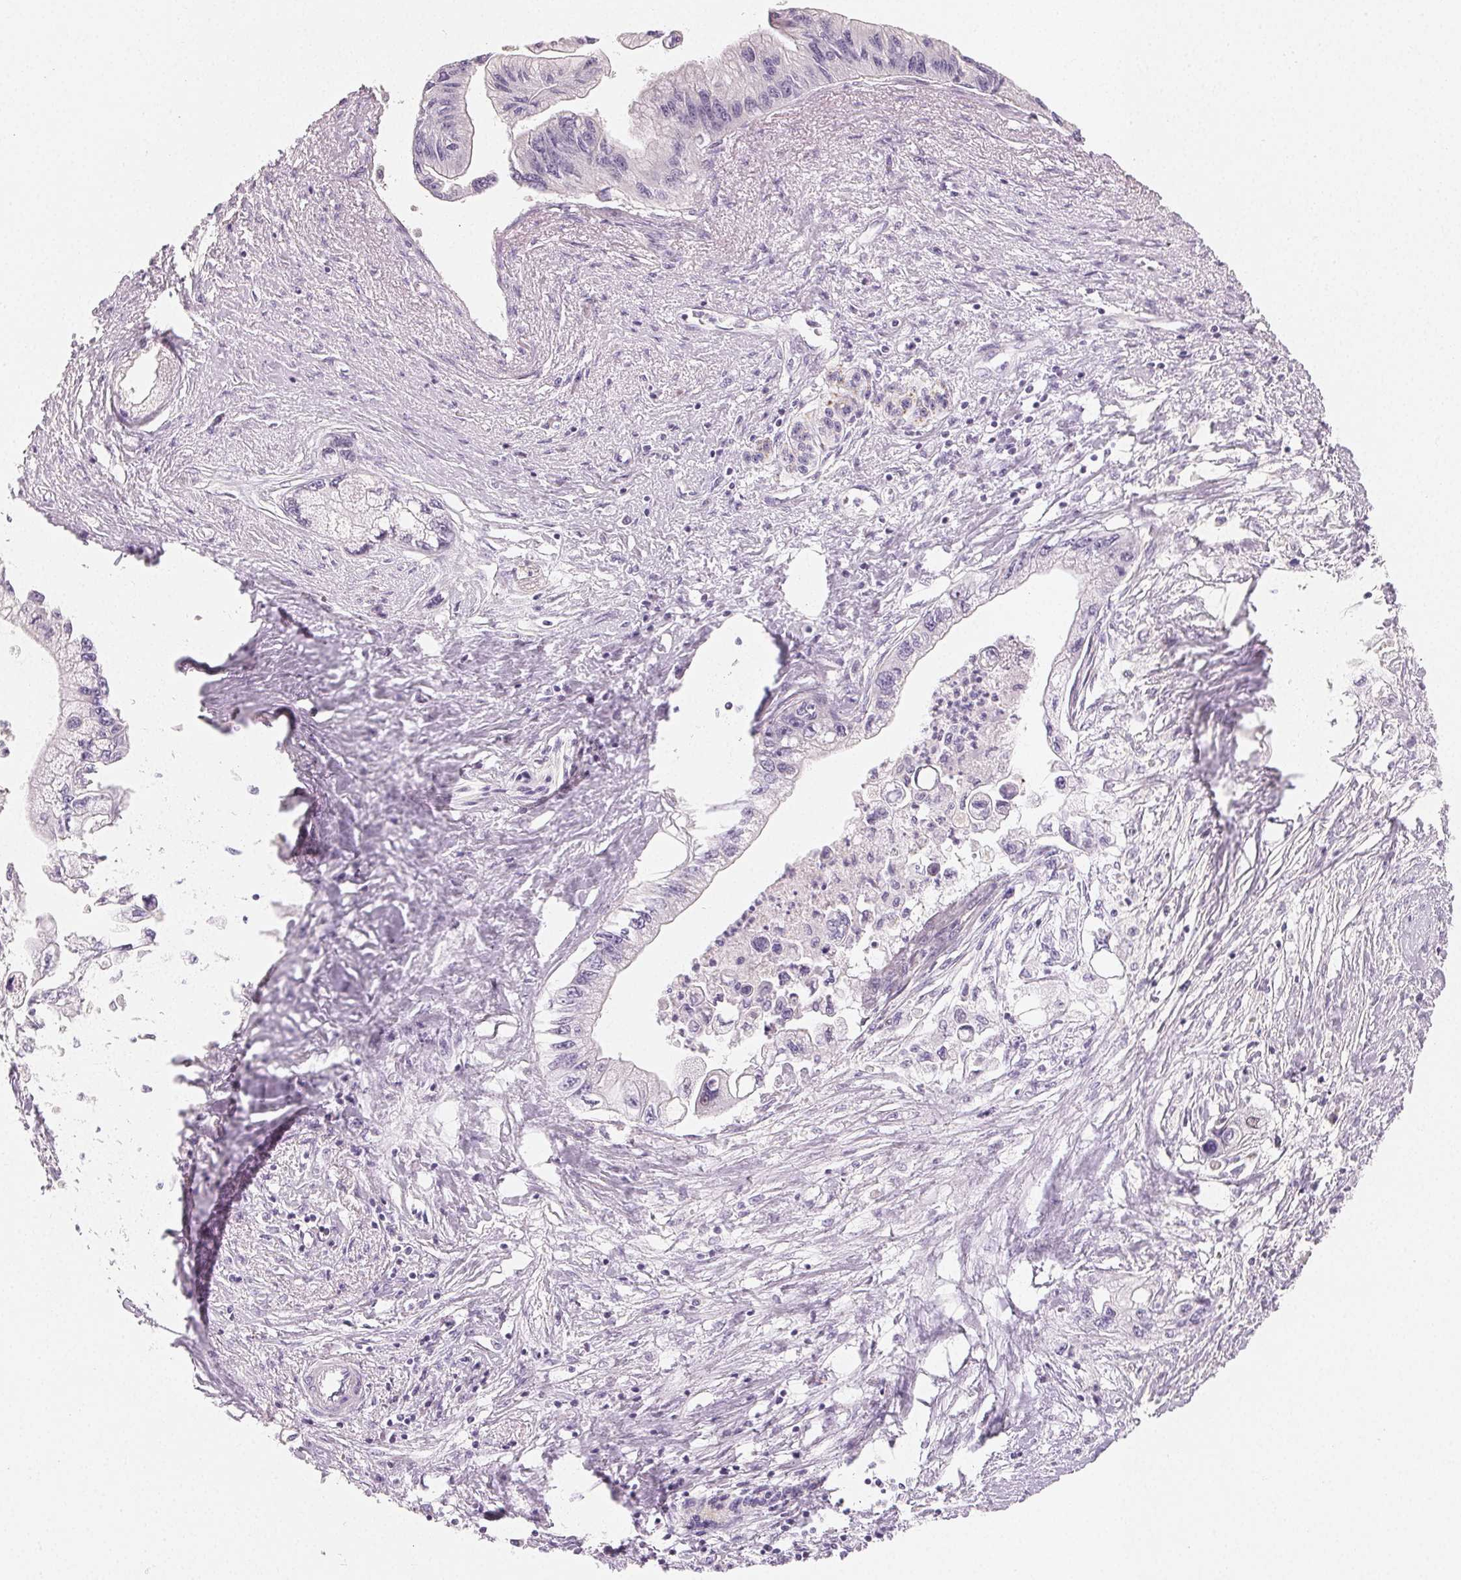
{"staining": {"intensity": "negative", "quantity": "none", "location": "none"}, "tissue": "pancreatic cancer", "cell_type": "Tumor cells", "image_type": "cancer", "snomed": [{"axis": "morphology", "description": "Adenocarcinoma, NOS"}, {"axis": "topography", "description": "Pancreas"}], "caption": "This histopathology image is of adenocarcinoma (pancreatic) stained with immunohistochemistry (IHC) to label a protein in brown with the nuclei are counter-stained blue. There is no positivity in tumor cells. Brightfield microscopy of IHC stained with DAB (brown) and hematoxylin (blue), captured at high magnification.", "gene": "MYBL1", "patient": {"sex": "male", "age": 61}}